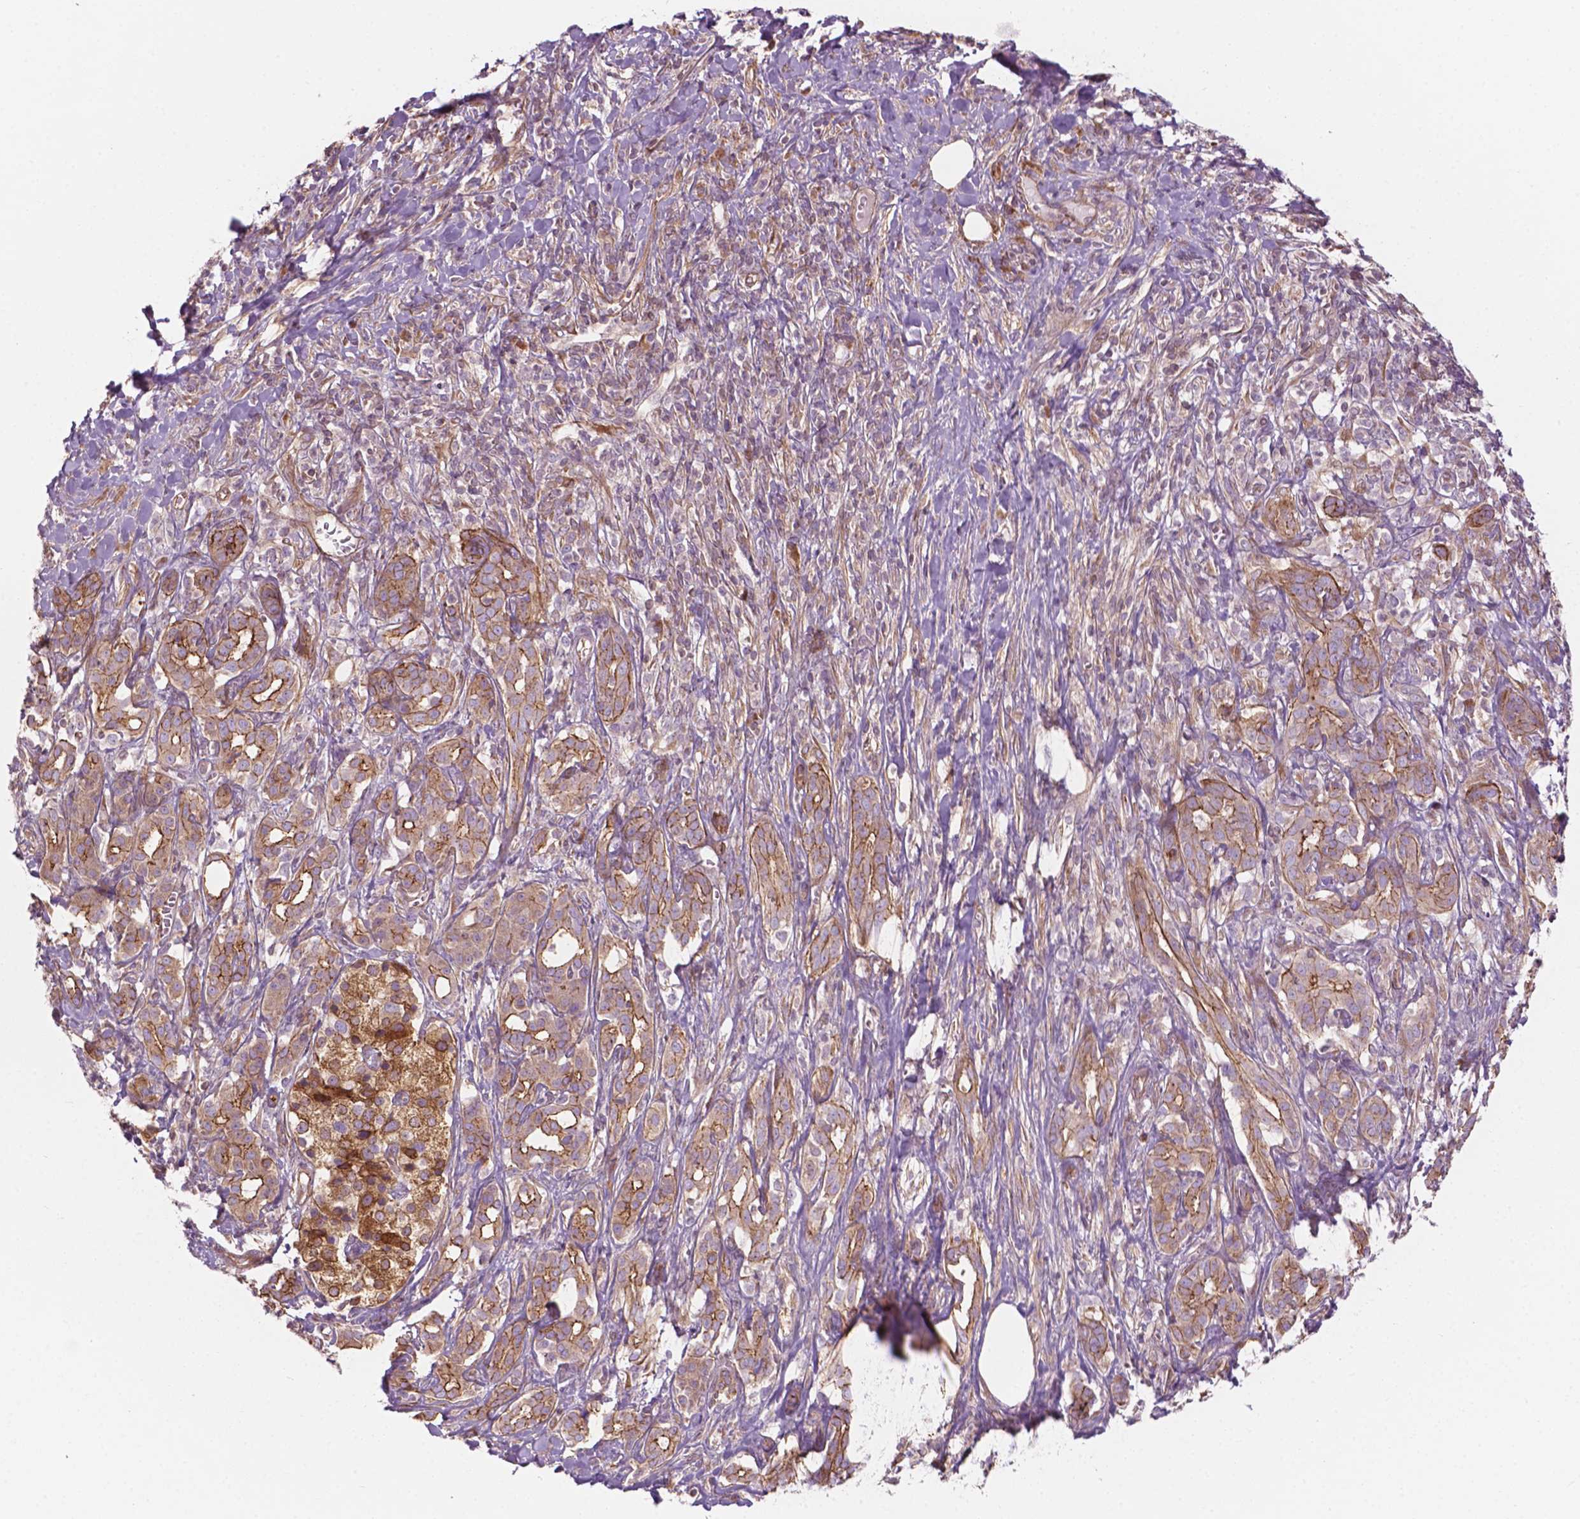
{"staining": {"intensity": "moderate", "quantity": ">75%", "location": "cytoplasmic/membranous"}, "tissue": "pancreatic cancer", "cell_type": "Tumor cells", "image_type": "cancer", "snomed": [{"axis": "morphology", "description": "Adenocarcinoma, NOS"}, {"axis": "topography", "description": "Pancreas"}], "caption": "Immunohistochemistry (IHC) histopathology image of human pancreatic cancer stained for a protein (brown), which shows medium levels of moderate cytoplasmic/membranous expression in about >75% of tumor cells.", "gene": "SURF4", "patient": {"sex": "male", "age": 61}}